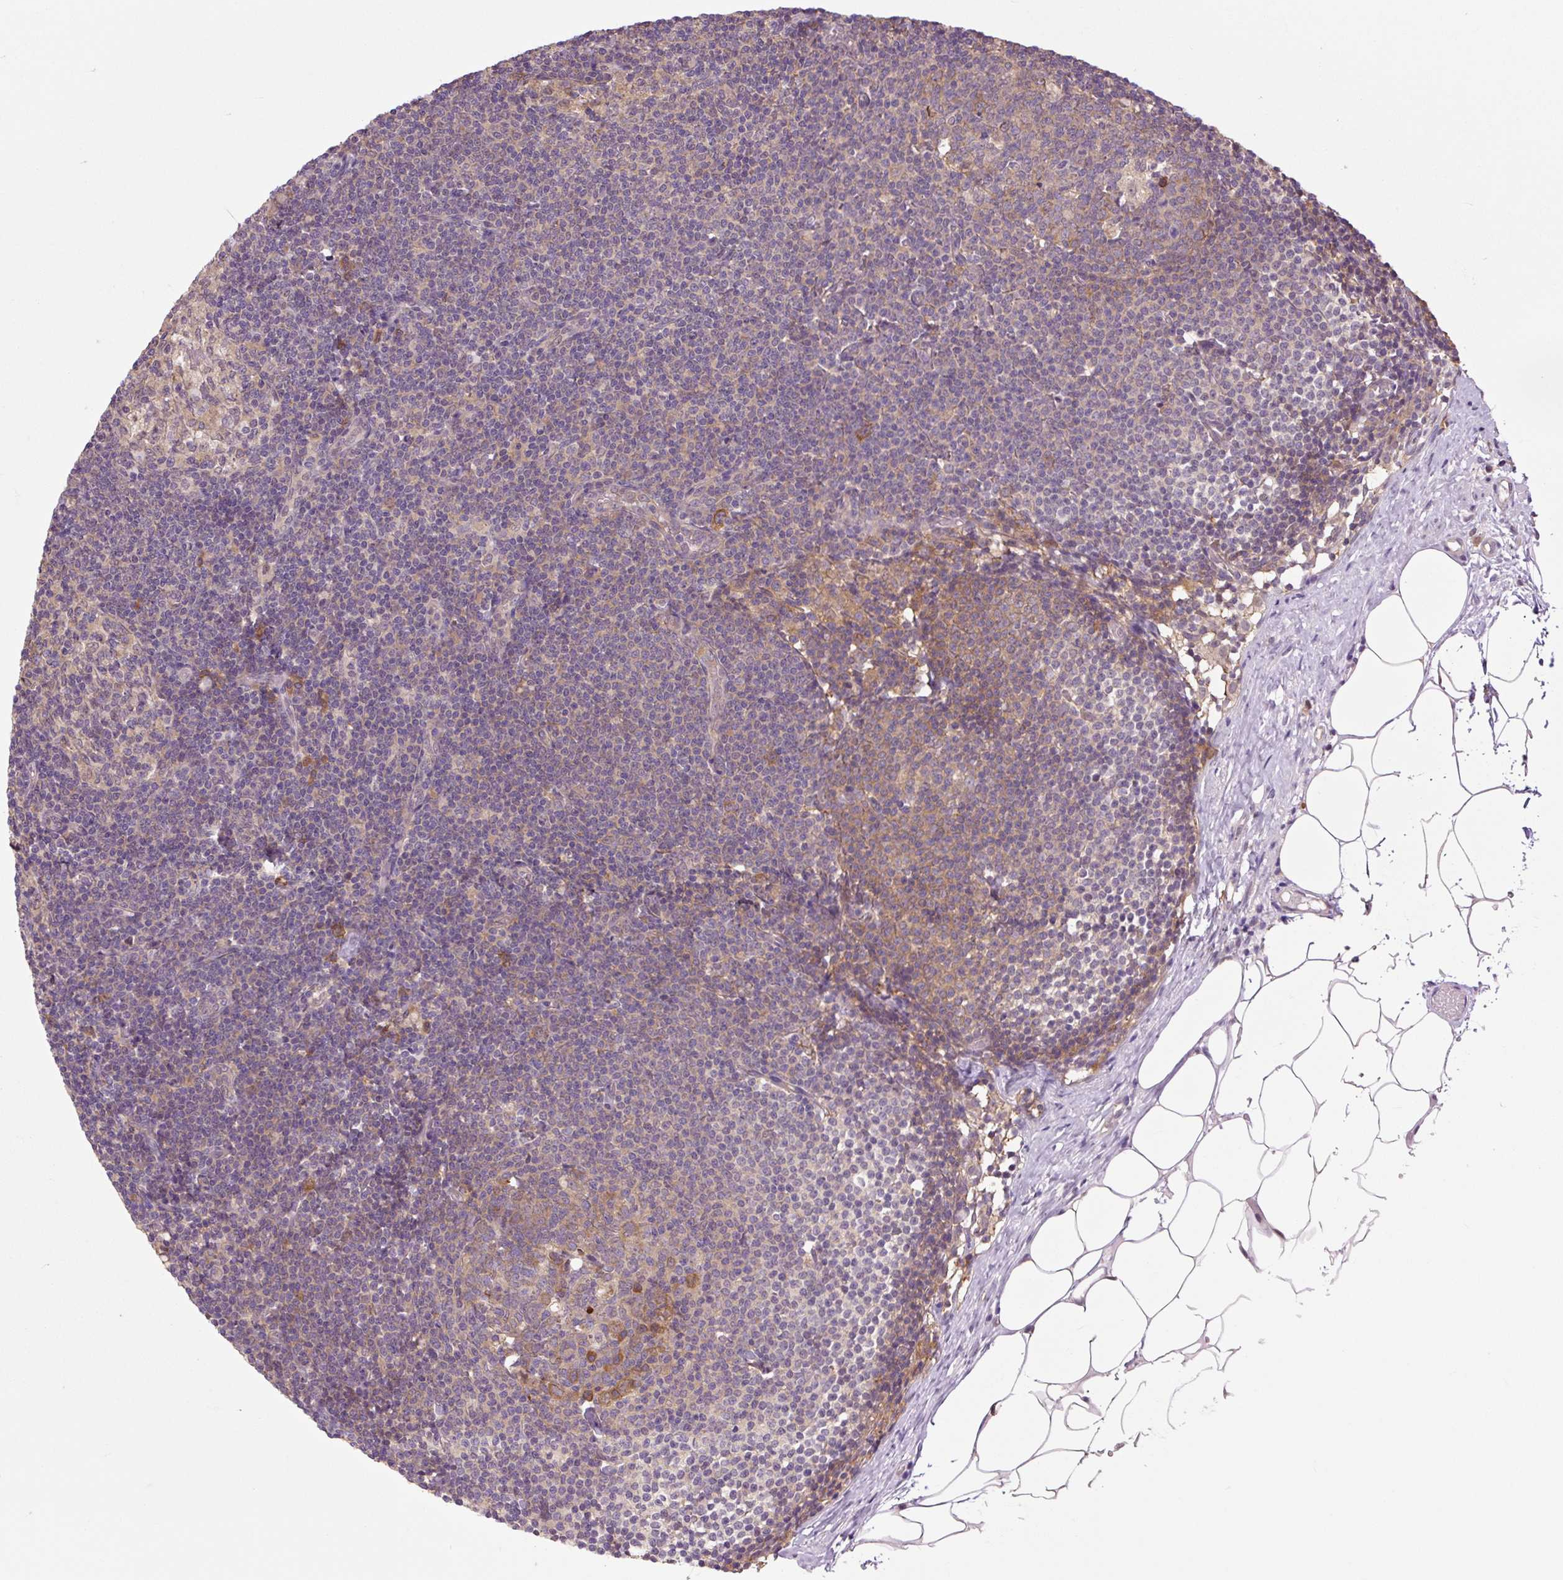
{"staining": {"intensity": "moderate", "quantity": "<25%", "location": "cytoplasmic/membranous"}, "tissue": "lymph node", "cell_type": "Germinal center cells", "image_type": "normal", "snomed": [{"axis": "morphology", "description": "Normal tissue, NOS"}, {"axis": "topography", "description": "Lymph node"}], "caption": "Protein expression analysis of unremarkable human lymph node reveals moderate cytoplasmic/membranous positivity in approximately <25% of germinal center cells.", "gene": "TPT1", "patient": {"sex": "male", "age": 49}}